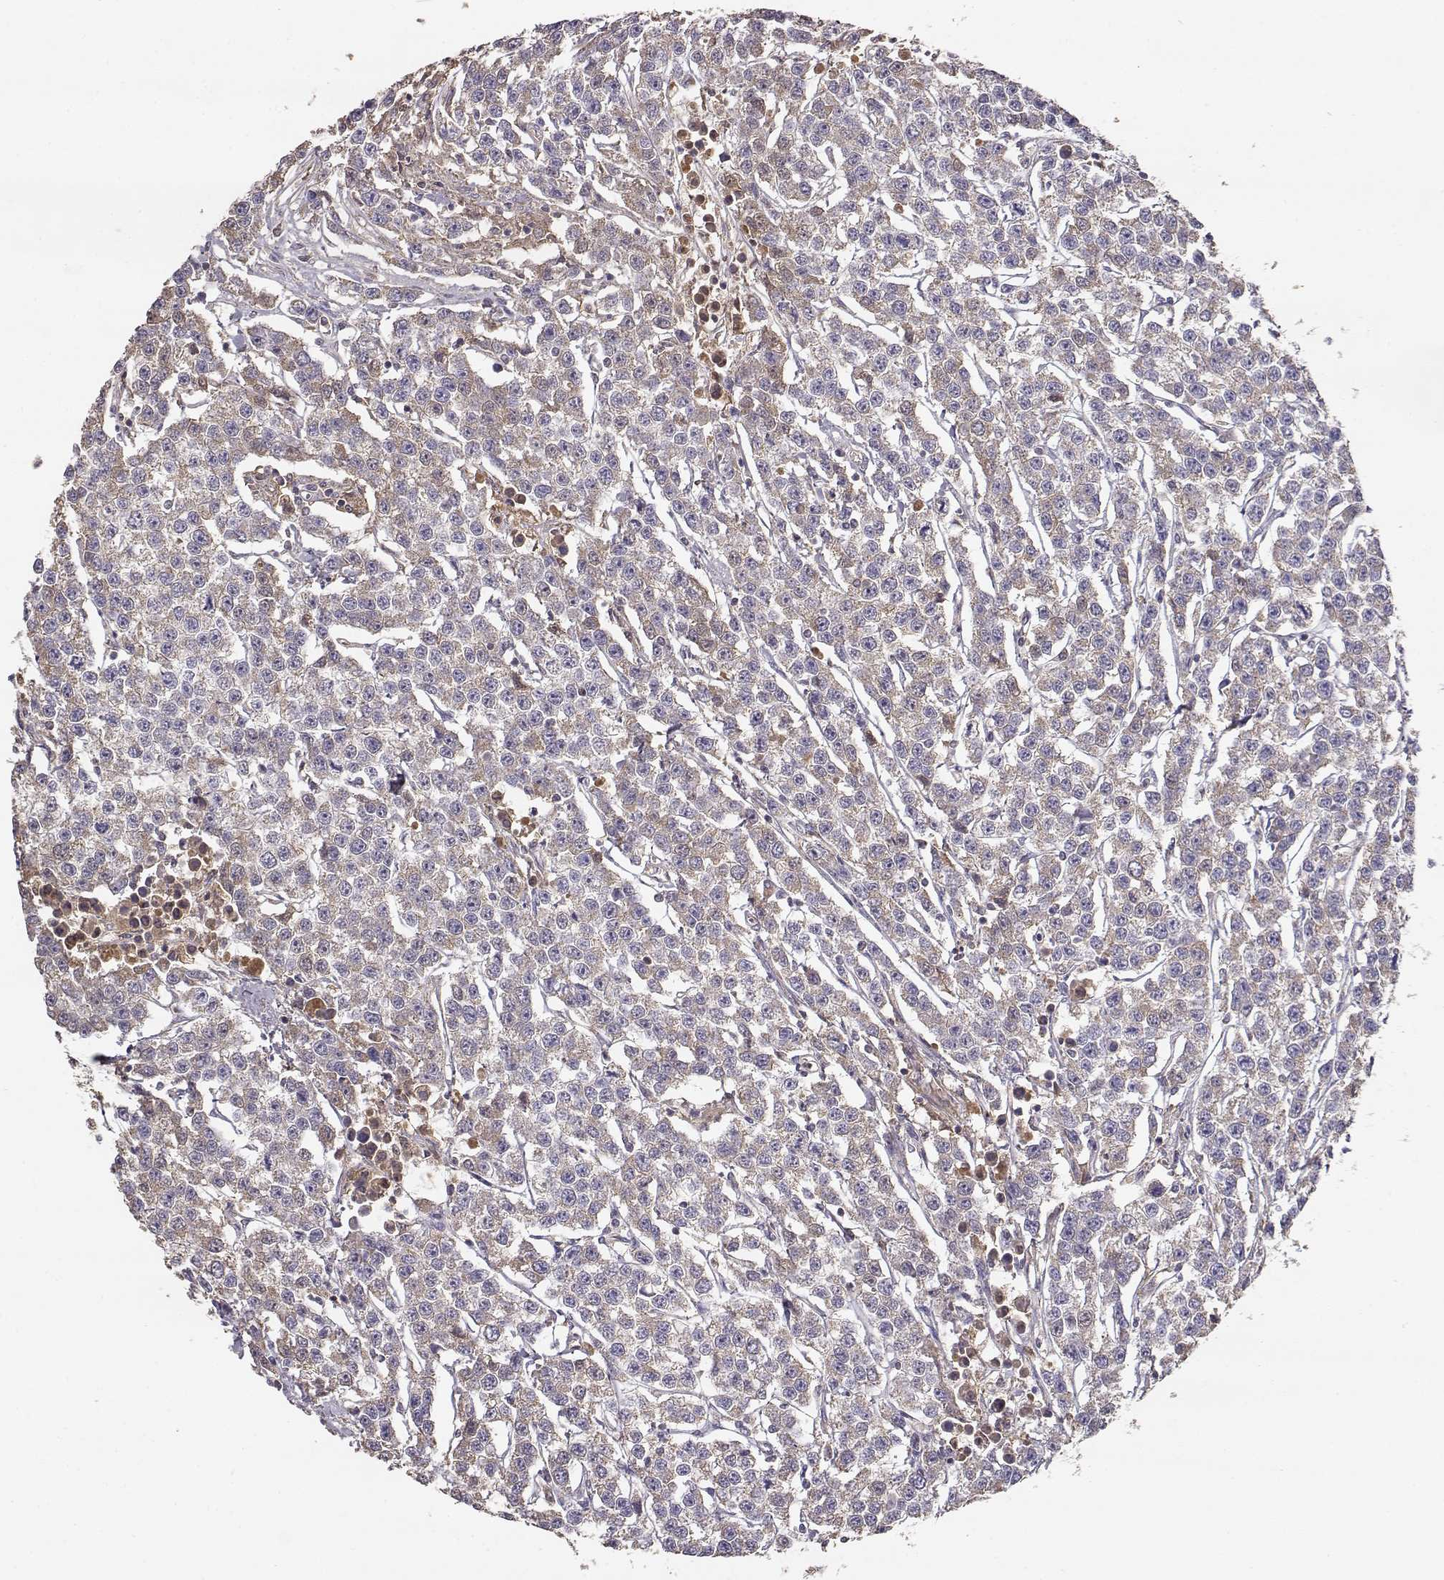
{"staining": {"intensity": "weak", "quantity": ">75%", "location": "cytoplasmic/membranous"}, "tissue": "testis cancer", "cell_type": "Tumor cells", "image_type": "cancer", "snomed": [{"axis": "morphology", "description": "Seminoma, NOS"}, {"axis": "topography", "description": "Testis"}], "caption": "Human testis seminoma stained with a brown dye displays weak cytoplasmic/membranous positive expression in about >75% of tumor cells.", "gene": "TARS3", "patient": {"sex": "male", "age": 59}}